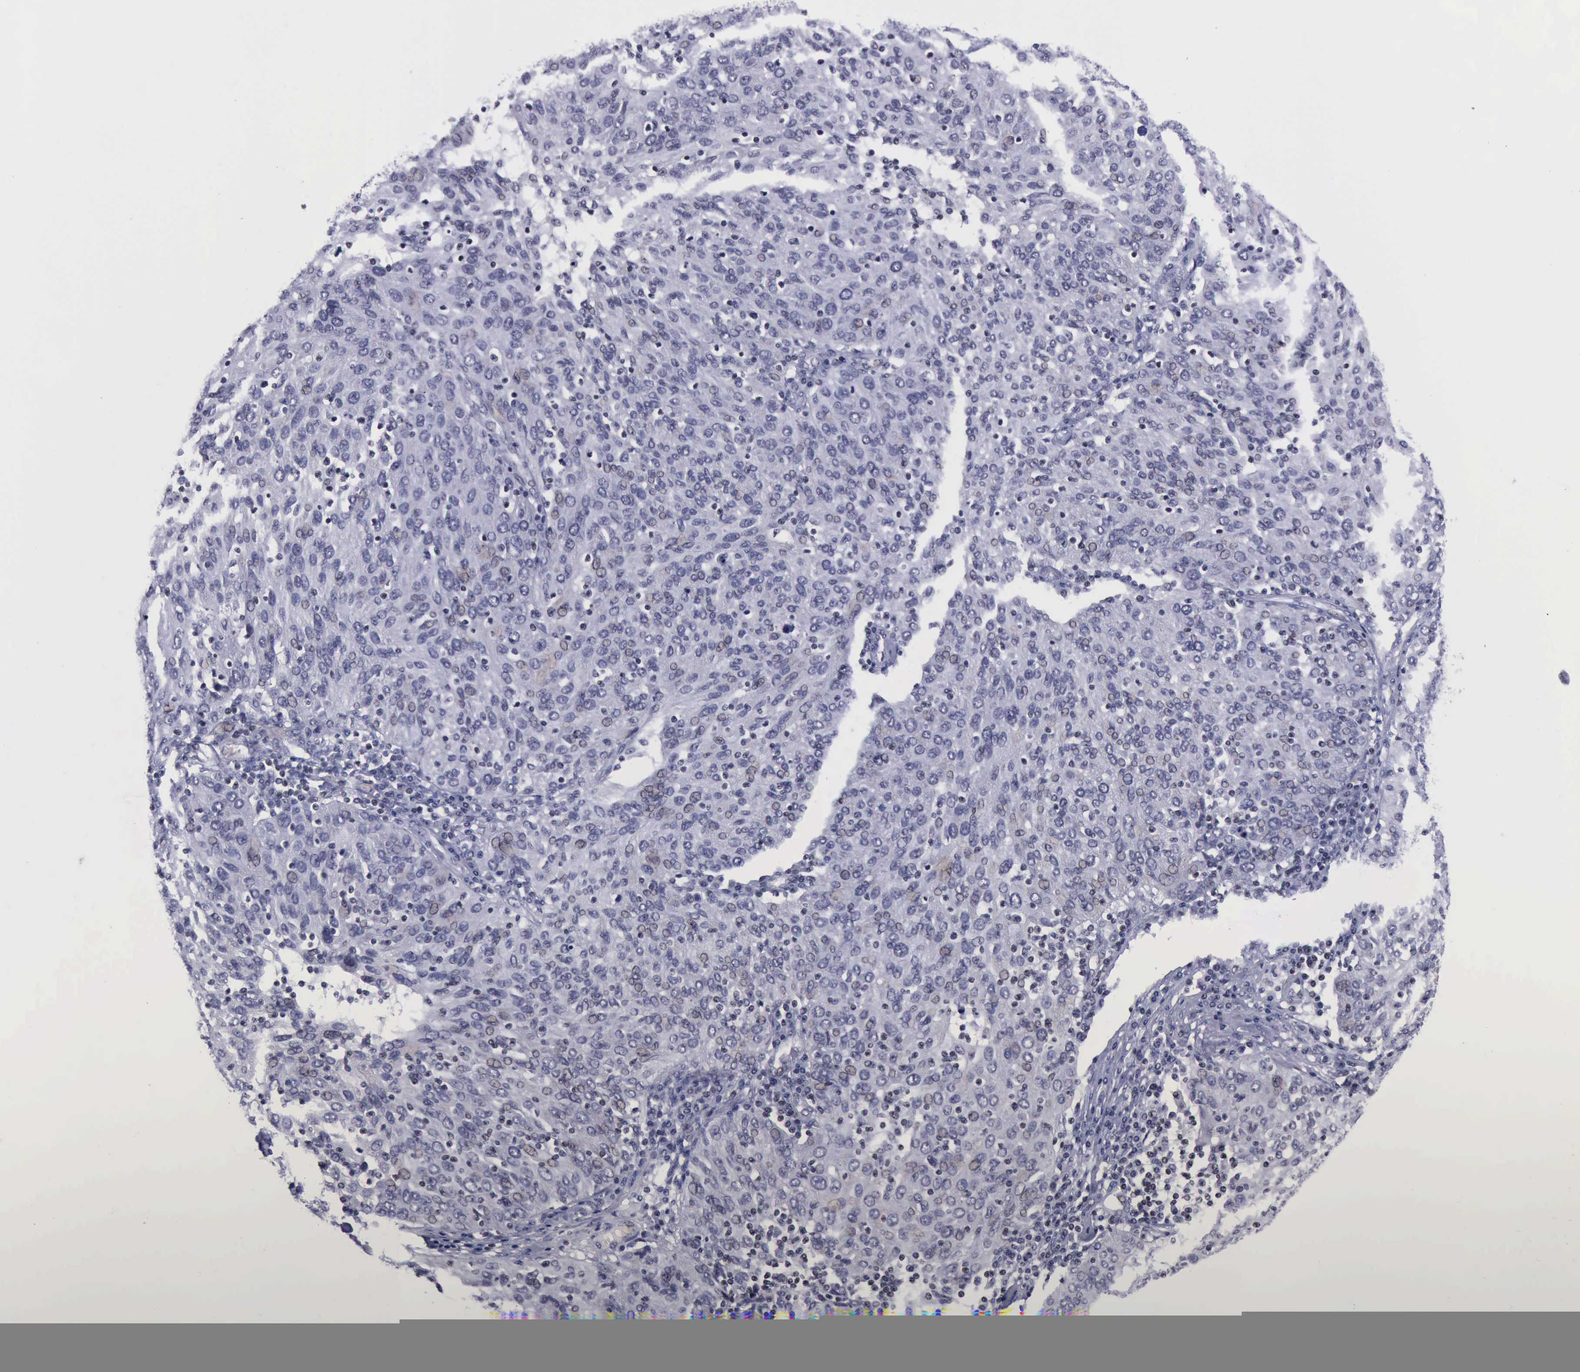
{"staining": {"intensity": "weak", "quantity": "<25%", "location": "nuclear"}, "tissue": "ovarian cancer", "cell_type": "Tumor cells", "image_type": "cancer", "snomed": [{"axis": "morphology", "description": "Carcinoma, endometroid"}, {"axis": "topography", "description": "Ovary"}], "caption": "Tumor cells are negative for brown protein staining in endometroid carcinoma (ovarian). Brightfield microscopy of IHC stained with DAB (3,3'-diaminobenzidine) (brown) and hematoxylin (blue), captured at high magnification.", "gene": "YY1", "patient": {"sex": "female", "age": 50}}